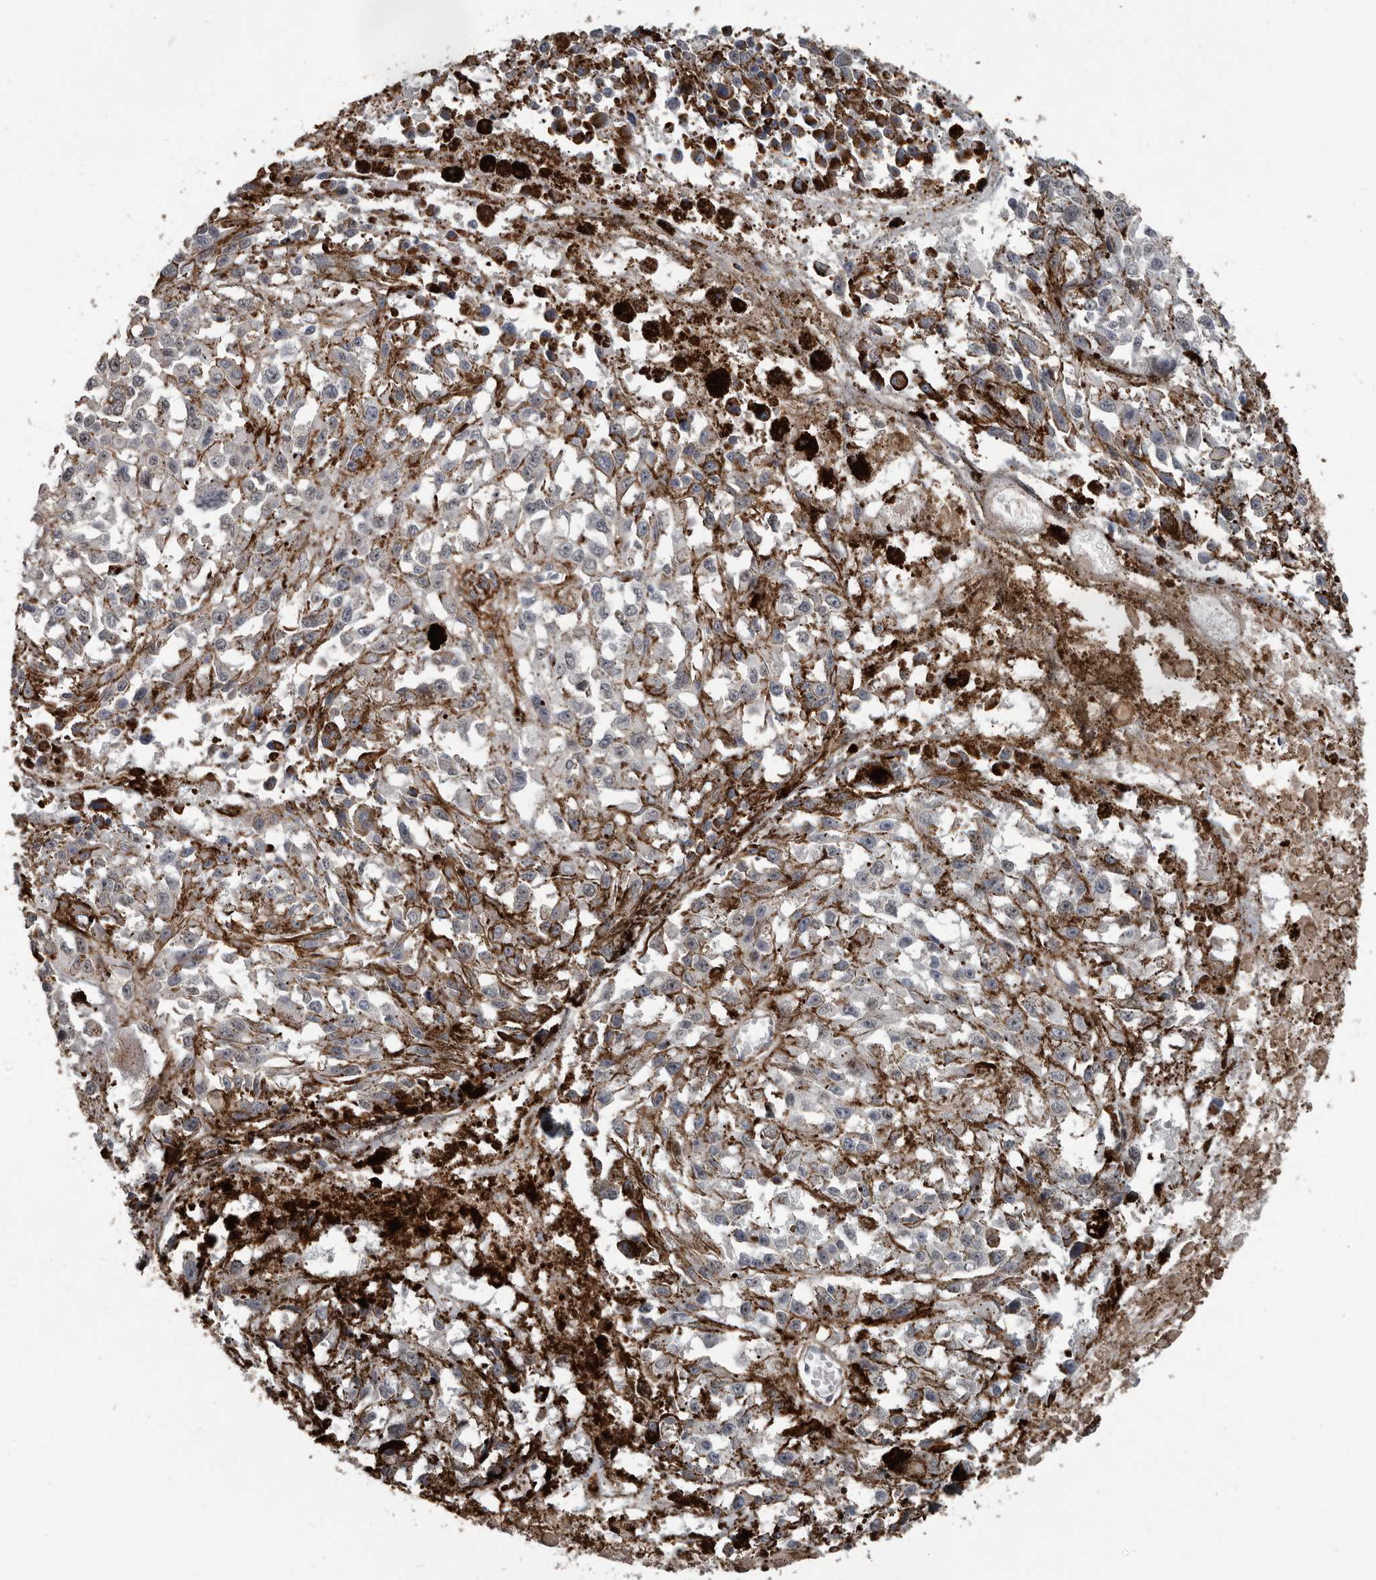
{"staining": {"intensity": "negative", "quantity": "none", "location": "none"}, "tissue": "melanoma", "cell_type": "Tumor cells", "image_type": "cancer", "snomed": [{"axis": "morphology", "description": "Malignant melanoma, Metastatic site"}, {"axis": "topography", "description": "Lymph node"}], "caption": "Tumor cells are negative for brown protein staining in malignant melanoma (metastatic site).", "gene": "C1orf216", "patient": {"sex": "male", "age": 59}}